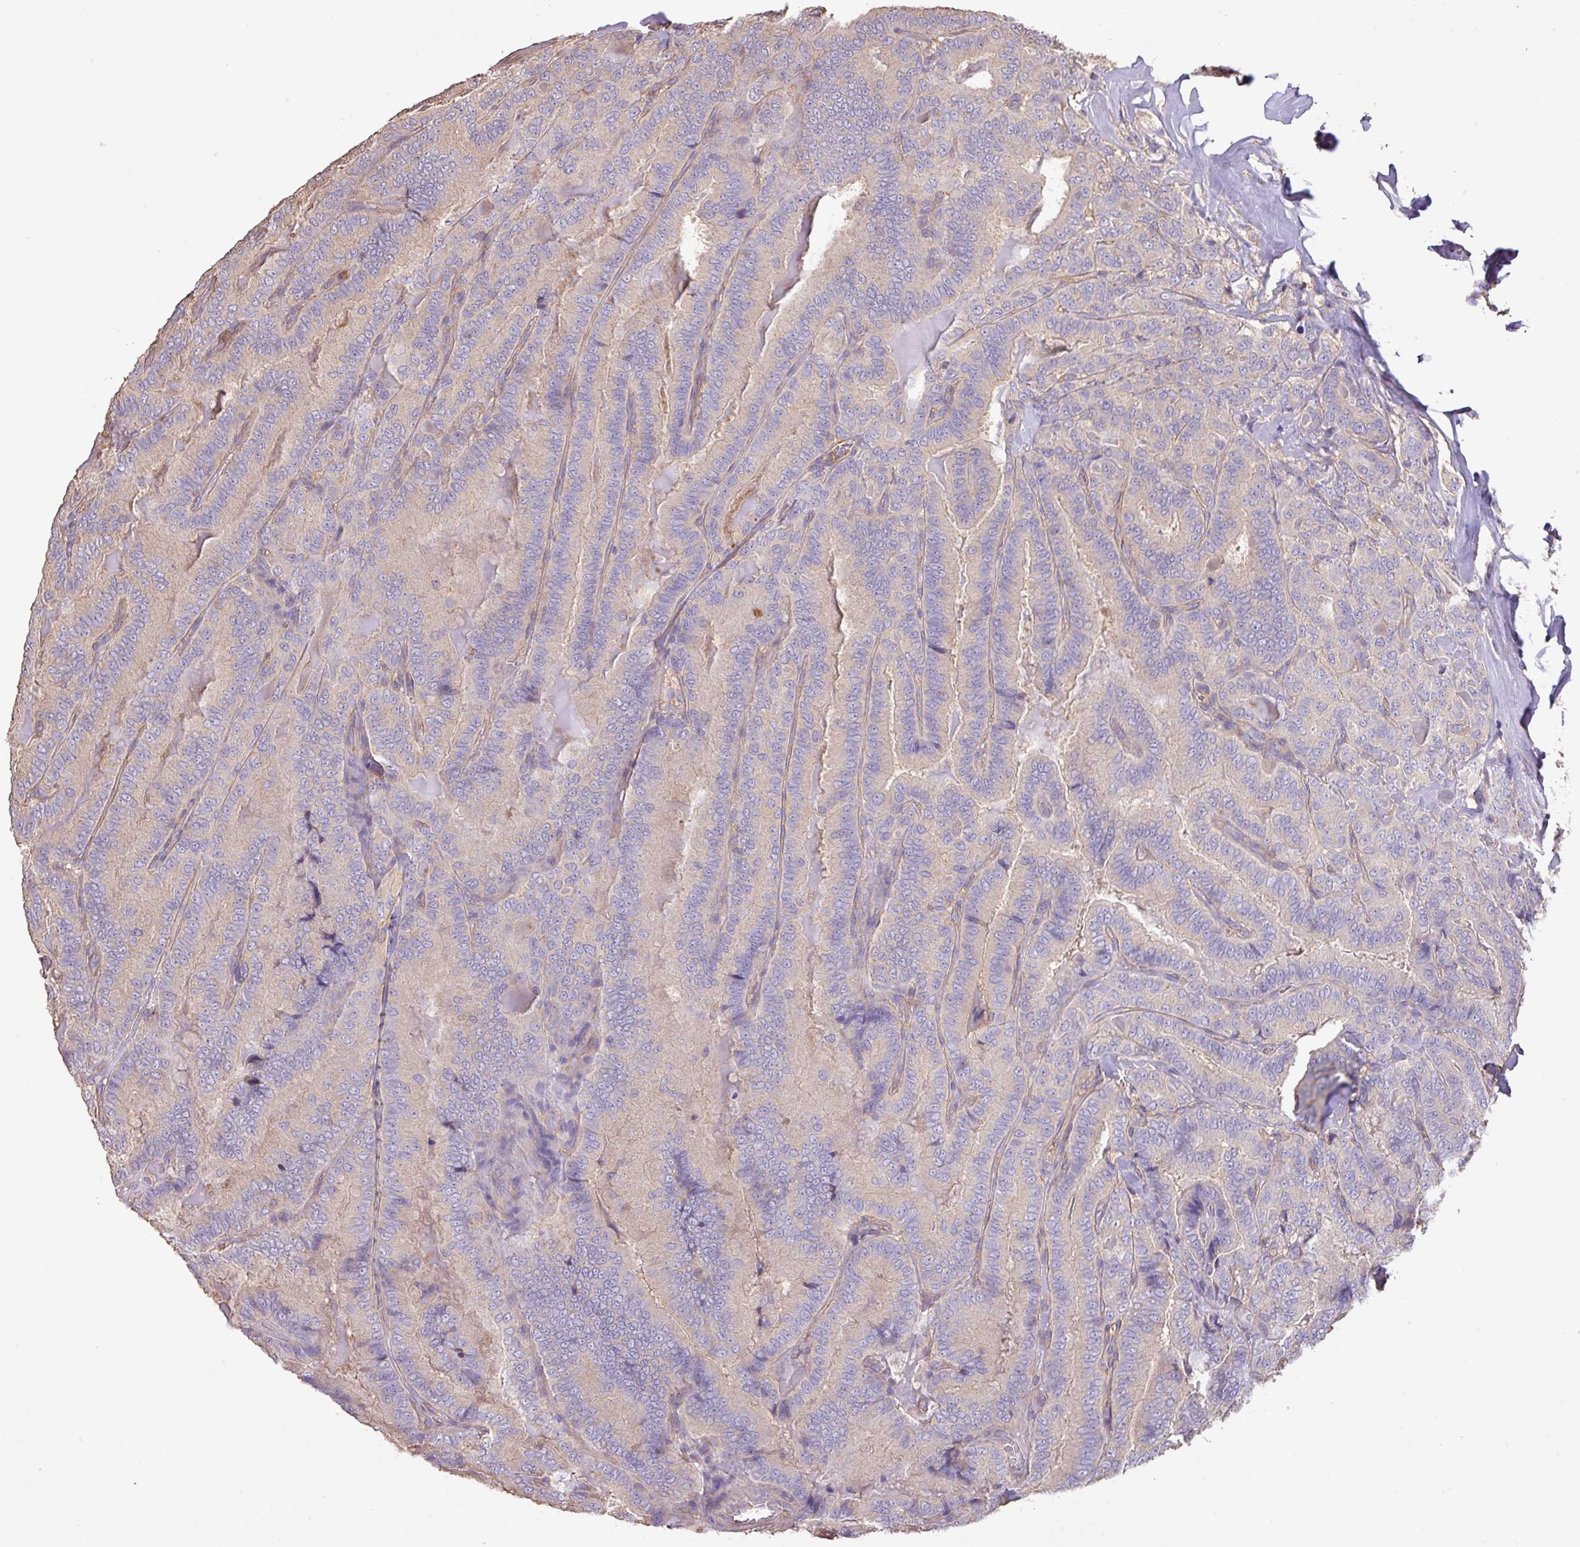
{"staining": {"intensity": "negative", "quantity": "none", "location": "none"}, "tissue": "thyroid cancer", "cell_type": "Tumor cells", "image_type": "cancer", "snomed": [{"axis": "morphology", "description": "Papillary adenocarcinoma, NOS"}, {"axis": "topography", "description": "Thyroid gland"}], "caption": "Photomicrograph shows no protein expression in tumor cells of thyroid papillary adenocarcinoma tissue. (Brightfield microscopy of DAB (3,3'-diaminobenzidine) immunohistochemistry at high magnification).", "gene": "CALML4", "patient": {"sex": "male", "age": 61}}